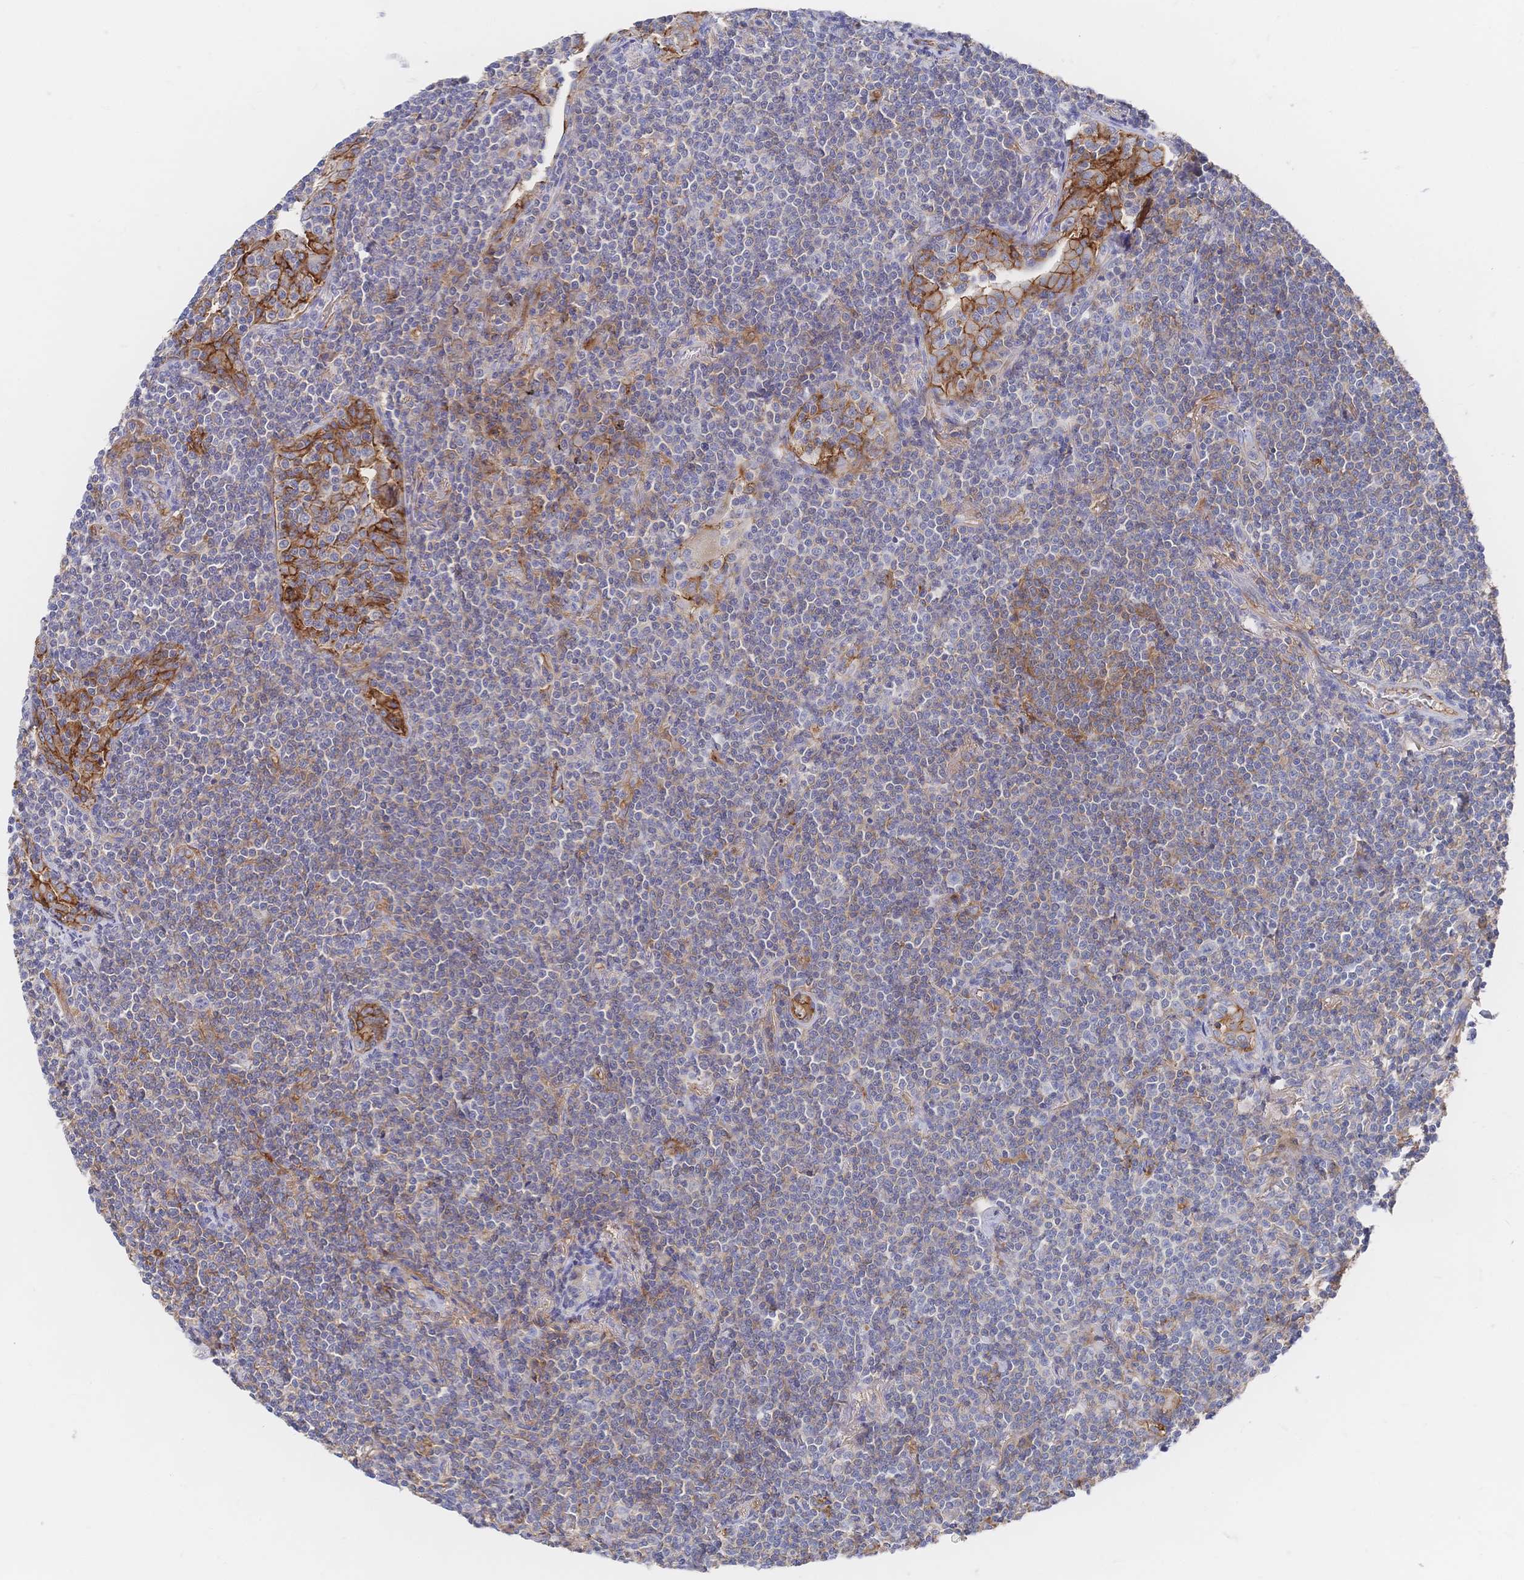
{"staining": {"intensity": "weak", "quantity": "25%-75%", "location": "cytoplasmic/membranous"}, "tissue": "lymphoma", "cell_type": "Tumor cells", "image_type": "cancer", "snomed": [{"axis": "morphology", "description": "Malignant lymphoma, non-Hodgkin's type, Low grade"}, {"axis": "topography", "description": "Lung"}], "caption": "About 25%-75% of tumor cells in human low-grade malignant lymphoma, non-Hodgkin's type reveal weak cytoplasmic/membranous protein expression as visualized by brown immunohistochemical staining.", "gene": "F11R", "patient": {"sex": "female", "age": 71}}